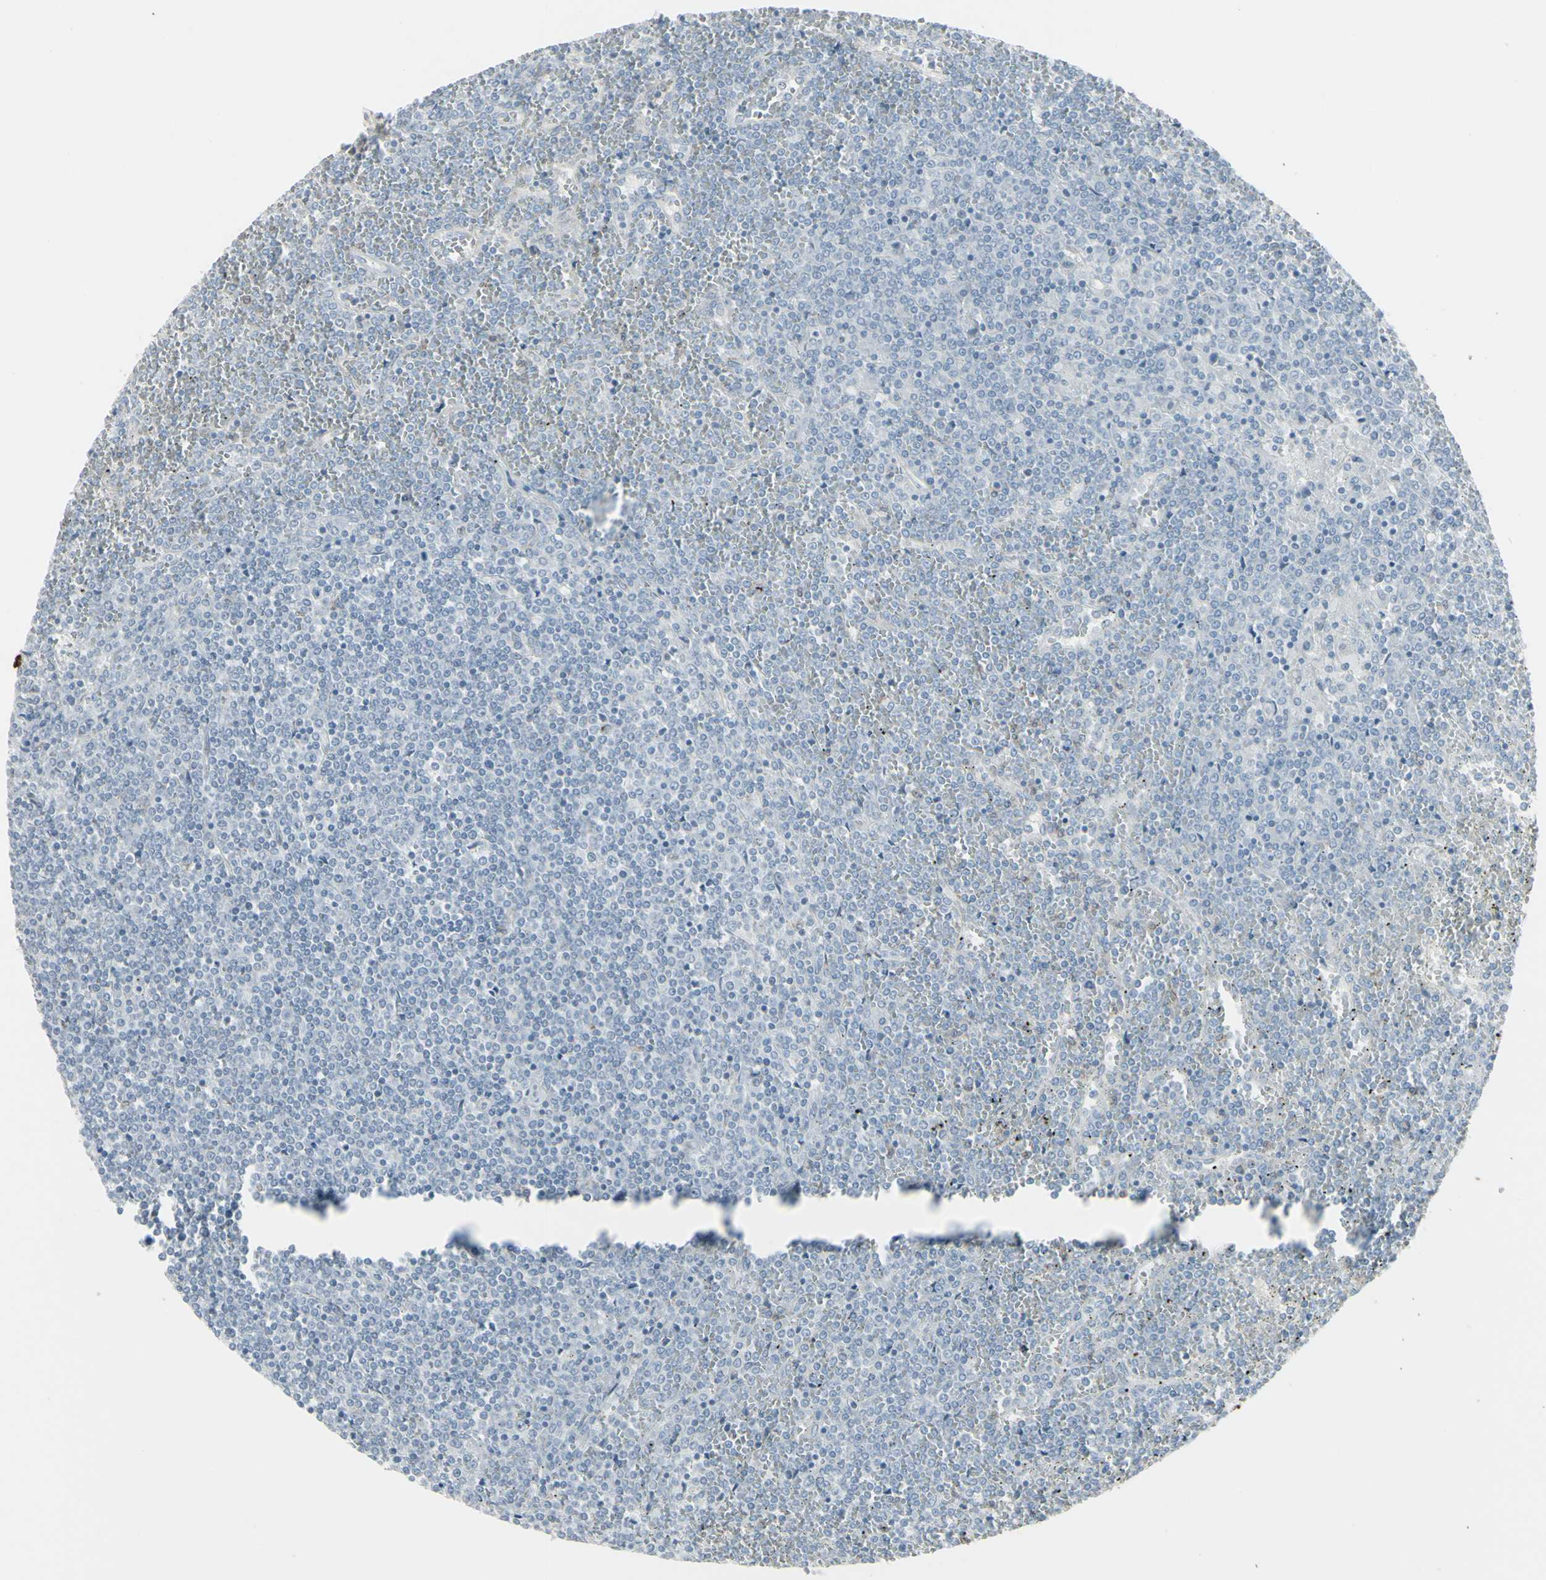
{"staining": {"intensity": "negative", "quantity": "none", "location": "none"}, "tissue": "lymphoma", "cell_type": "Tumor cells", "image_type": "cancer", "snomed": [{"axis": "morphology", "description": "Malignant lymphoma, non-Hodgkin's type, Low grade"}, {"axis": "topography", "description": "Spleen"}], "caption": "Tumor cells show no significant protein positivity in malignant lymphoma, non-Hodgkin's type (low-grade).", "gene": "GJA1", "patient": {"sex": "female", "age": 19}}